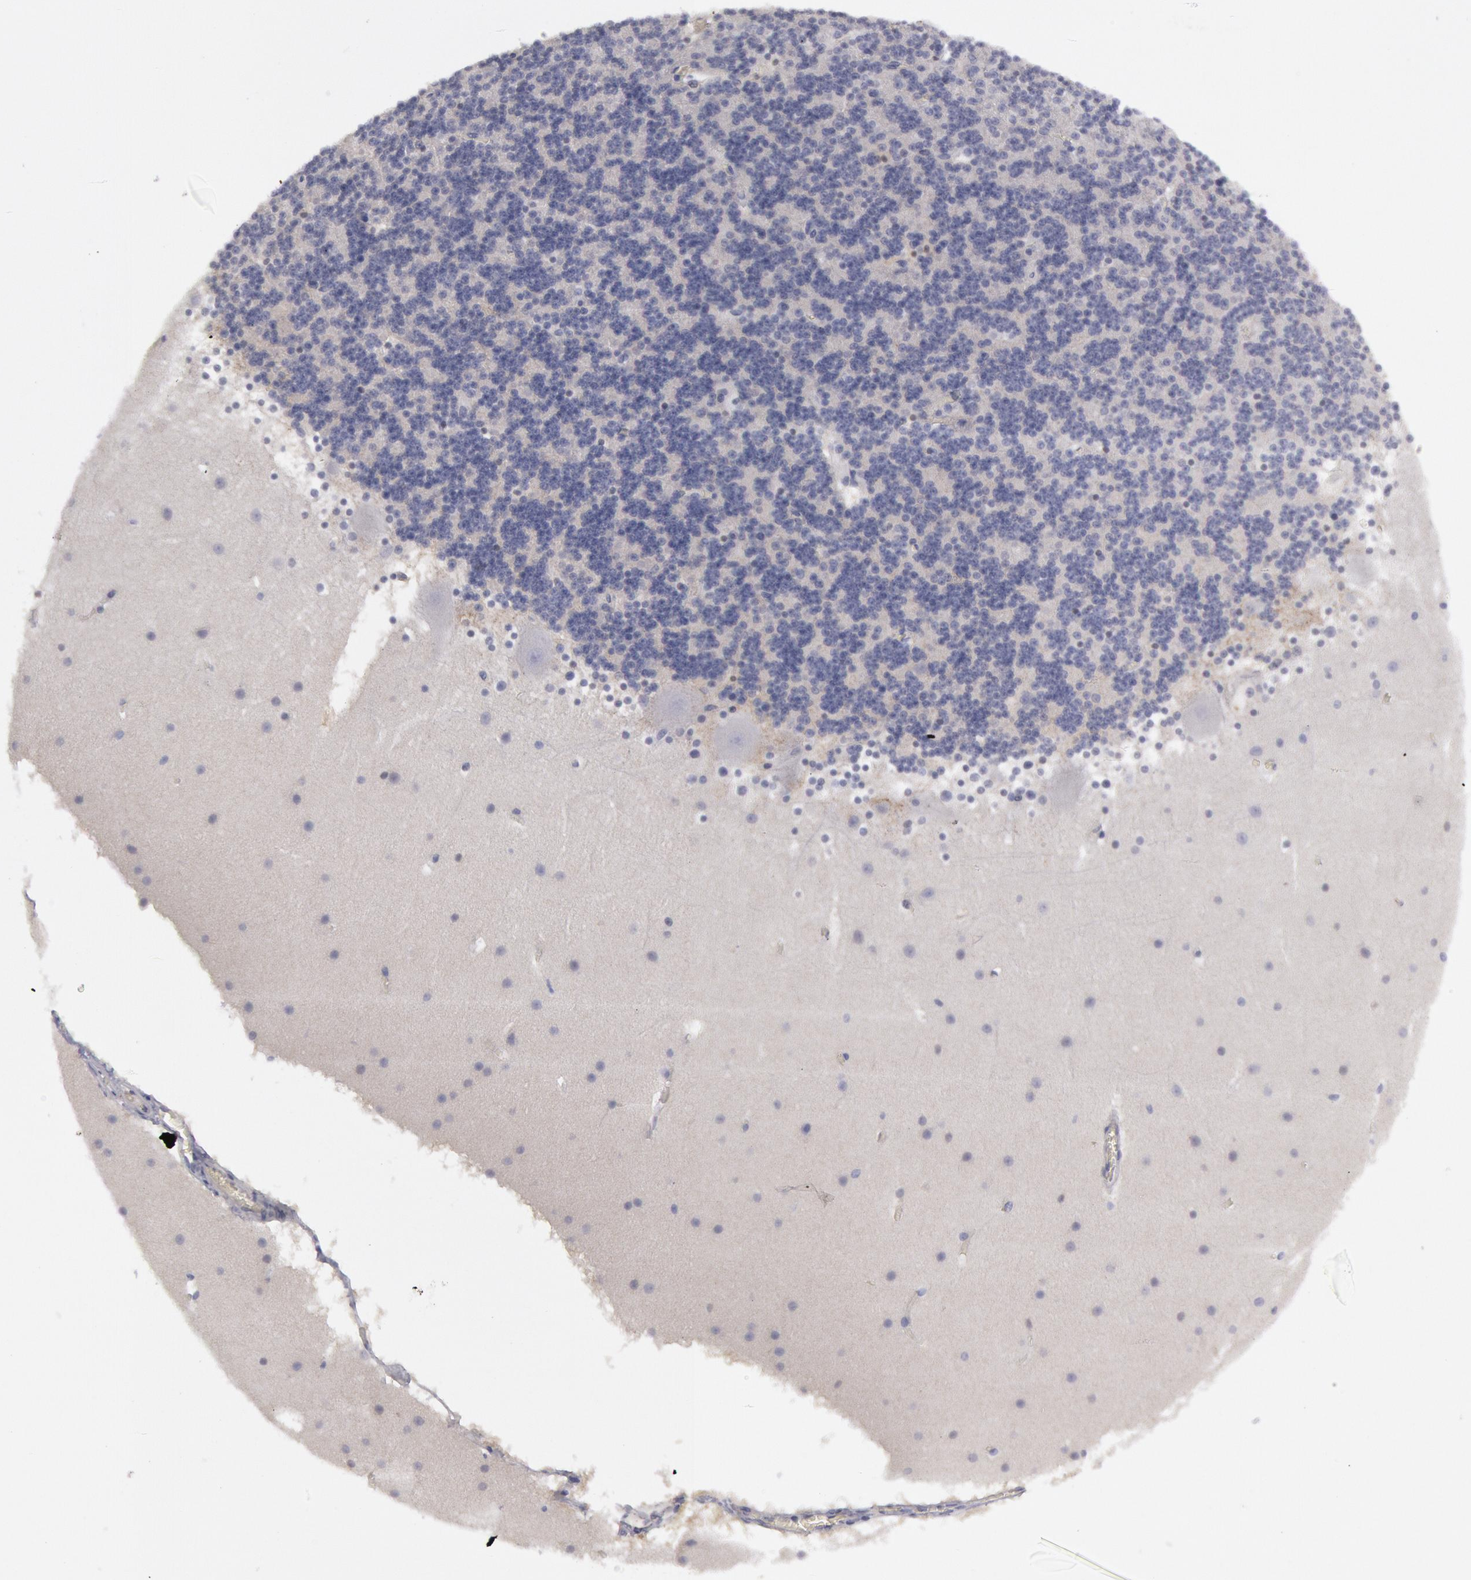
{"staining": {"intensity": "moderate", "quantity": "<25%", "location": "cytoplasmic/membranous"}, "tissue": "cerebellum", "cell_type": "Cells in granular layer", "image_type": "normal", "snomed": [{"axis": "morphology", "description": "Normal tissue, NOS"}, {"axis": "topography", "description": "Cerebellum"}], "caption": "The immunohistochemical stain shows moderate cytoplasmic/membranous positivity in cells in granular layer of normal cerebellum. The staining was performed using DAB (3,3'-diaminobenzidine), with brown indicating positive protein expression. Nuclei are stained blue with hematoxylin.", "gene": "FHL1", "patient": {"sex": "male", "age": 45}}